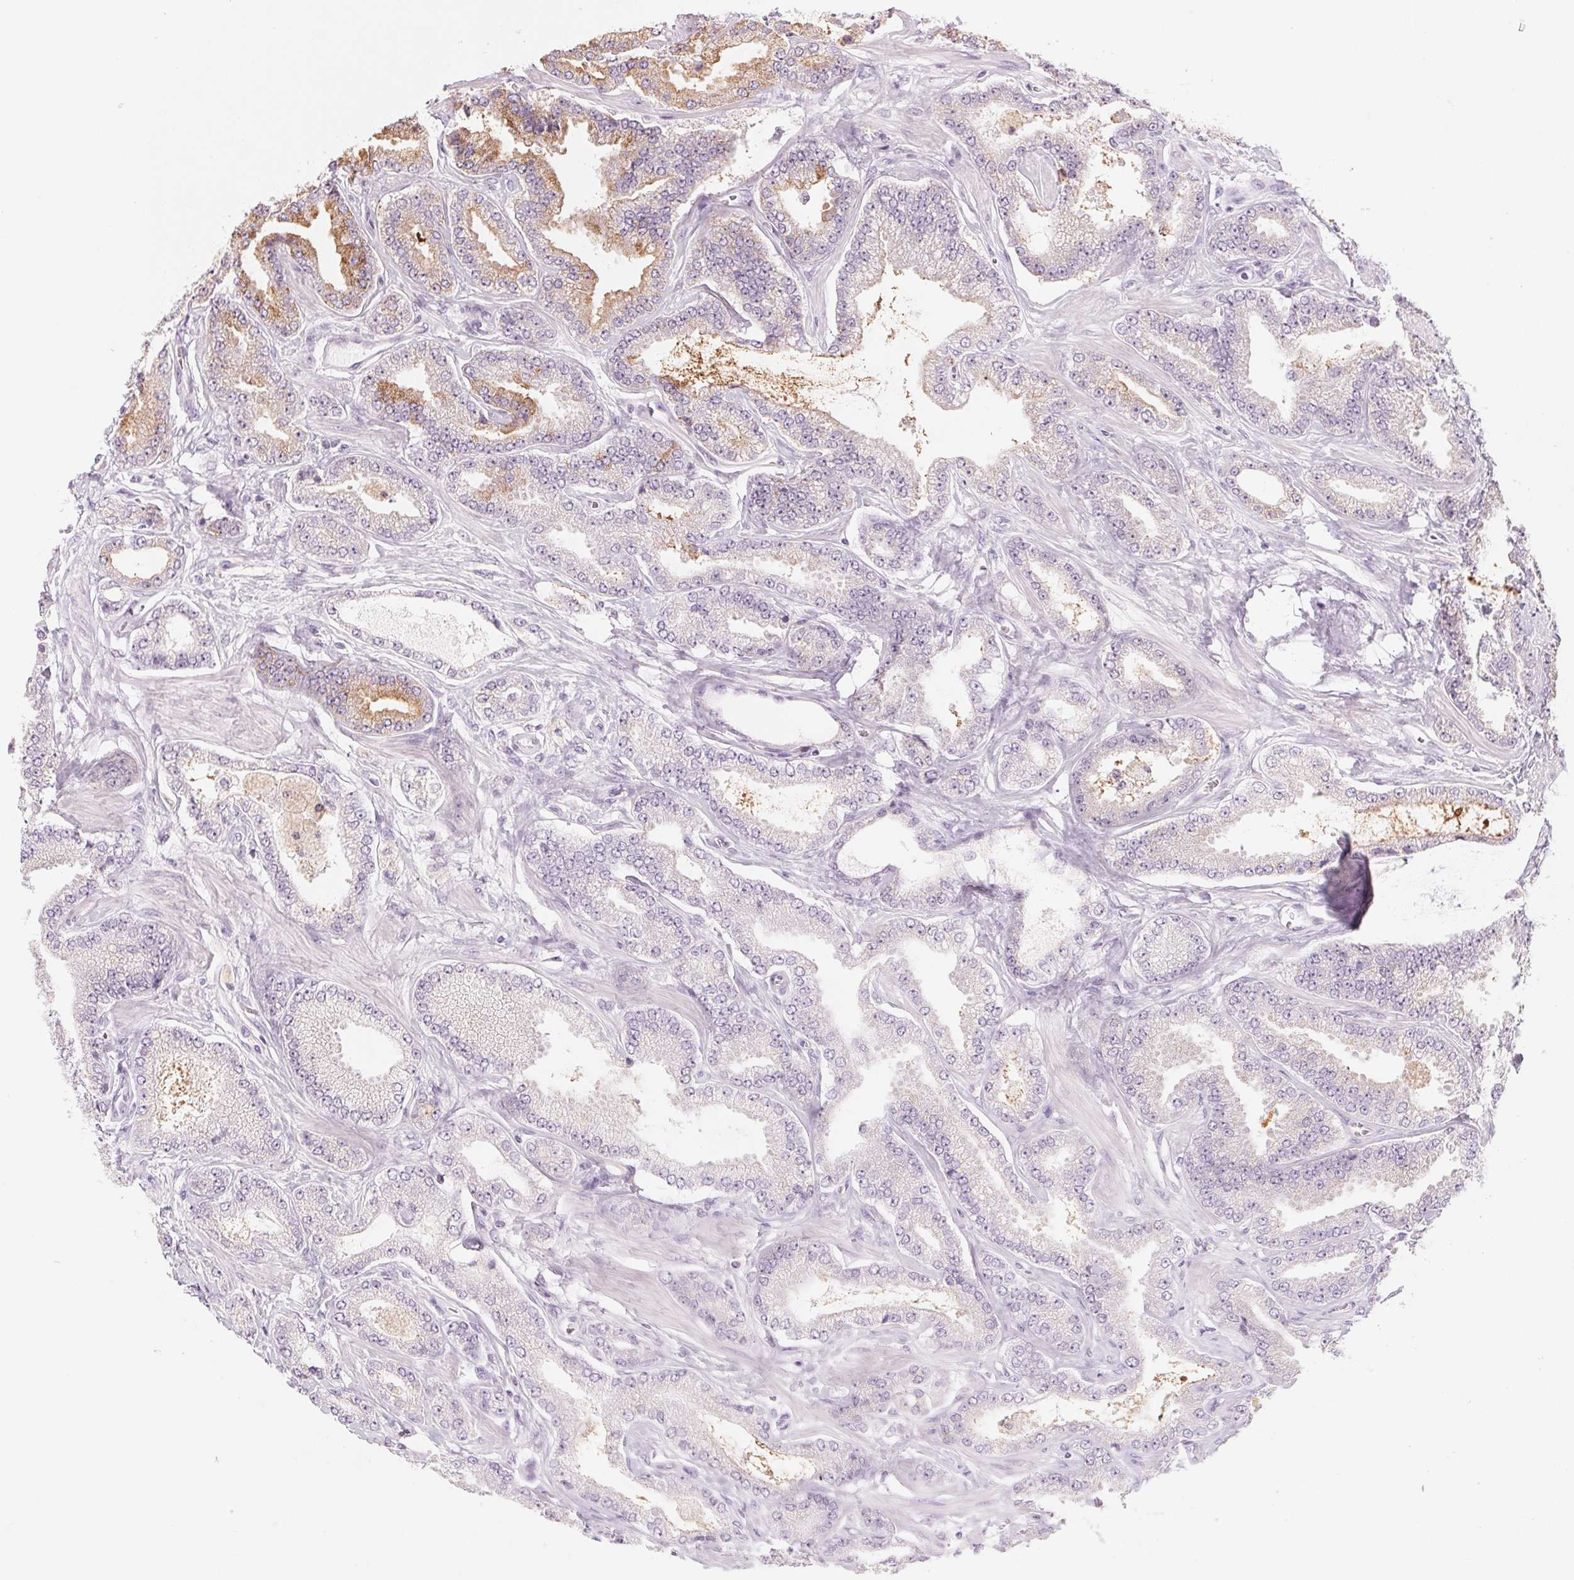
{"staining": {"intensity": "weak", "quantity": "<25%", "location": "cytoplasmic/membranous"}, "tissue": "prostate cancer", "cell_type": "Tumor cells", "image_type": "cancer", "snomed": [{"axis": "morphology", "description": "Adenocarcinoma, Low grade"}, {"axis": "topography", "description": "Prostate"}], "caption": "A micrograph of prostate adenocarcinoma (low-grade) stained for a protein reveals no brown staining in tumor cells.", "gene": "POU1F1", "patient": {"sex": "male", "age": 55}}